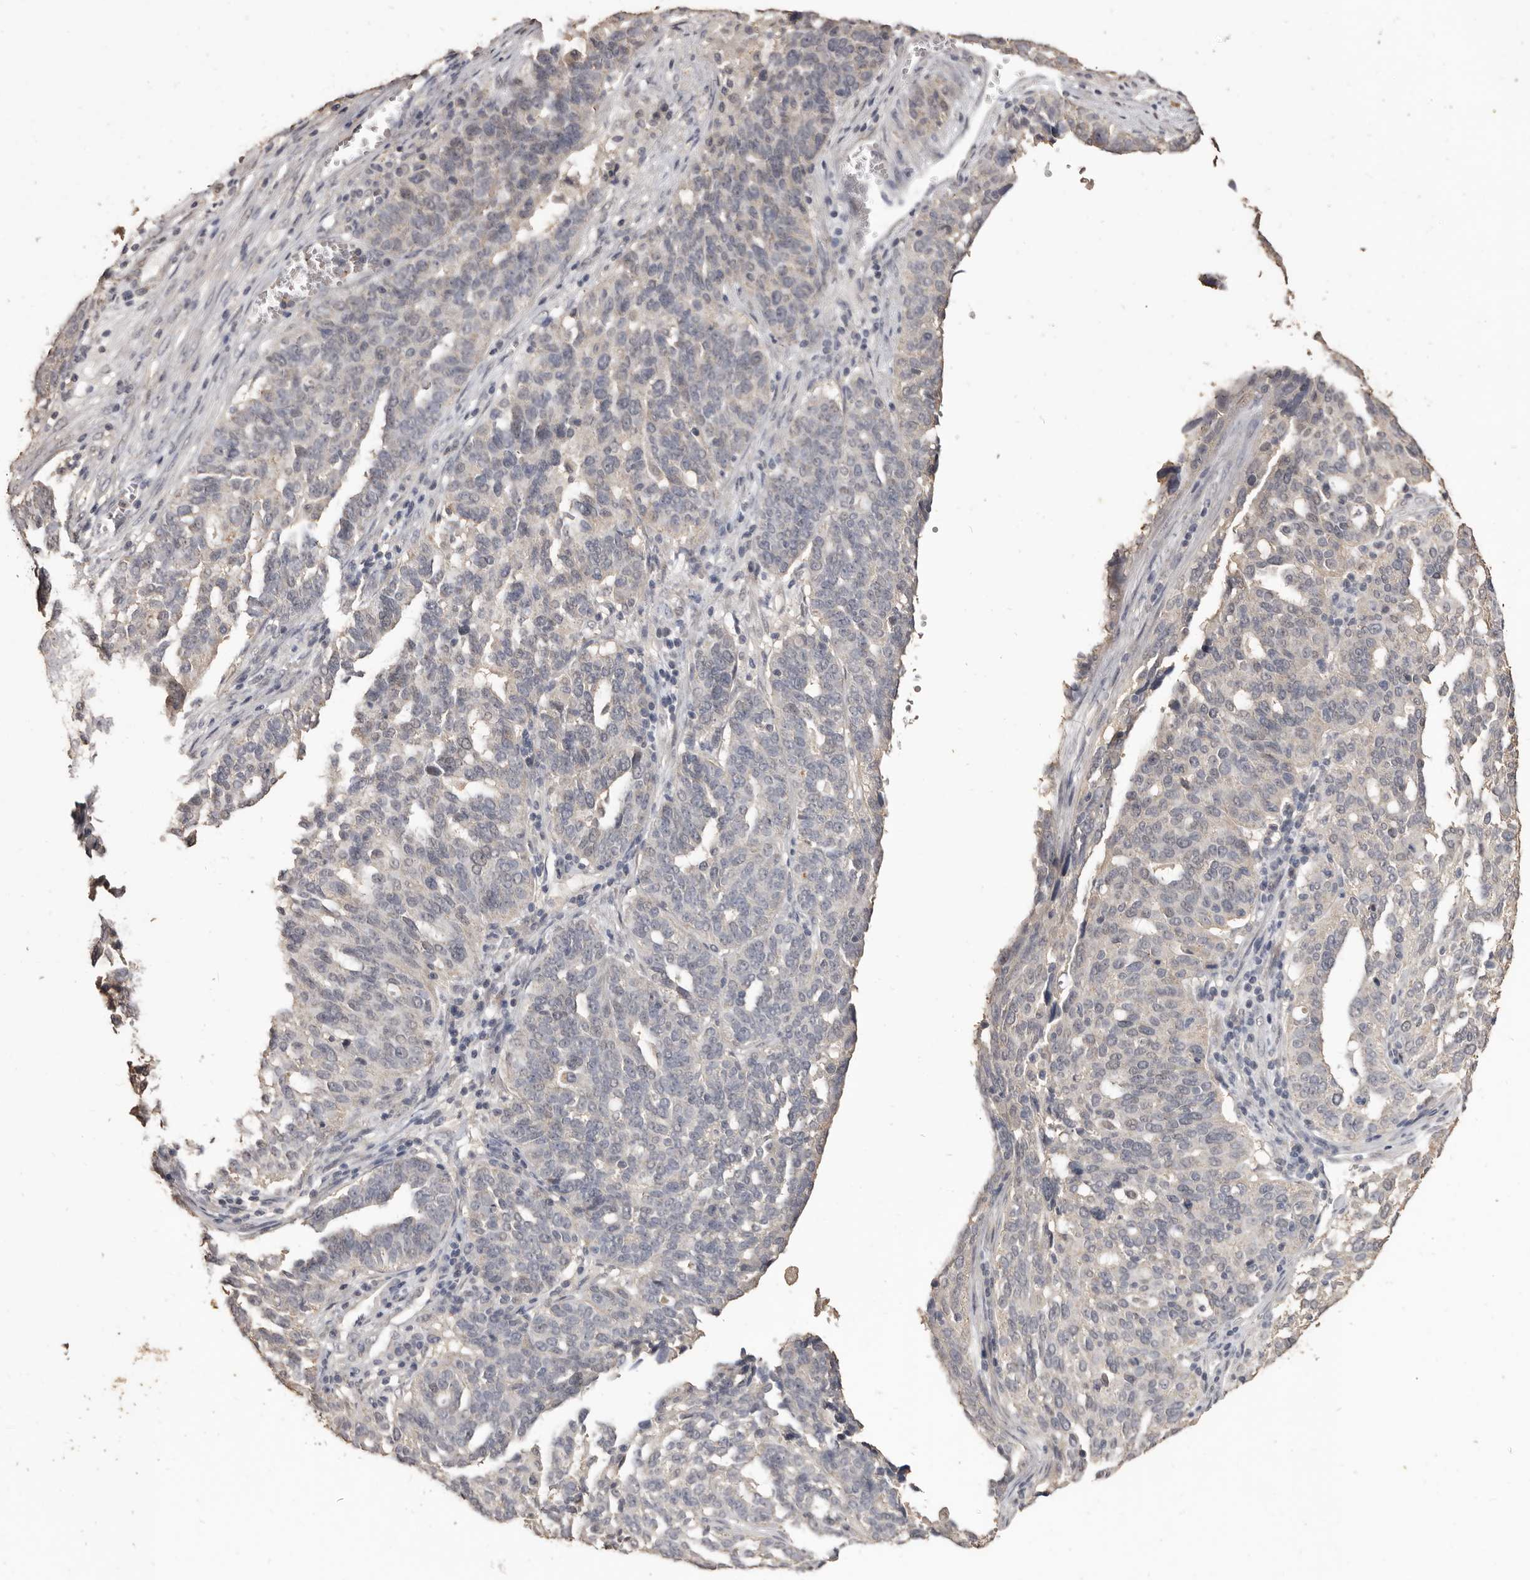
{"staining": {"intensity": "negative", "quantity": "none", "location": "none"}, "tissue": "ovarian cancer", "cell_type": "Tumor cells", "image_type": "cancer", "snomed": [{"axis": "morphology", "description": "Cystadenocarcinoma, serous, NOS"}, {"axis": "topography", "description": "Ovary"}], "caption": "IHC of ovarian cancer demonstrates no positivity in tumor cells.", "gene": "INAVA", "patient": {"sex": "female", "age": 59}}